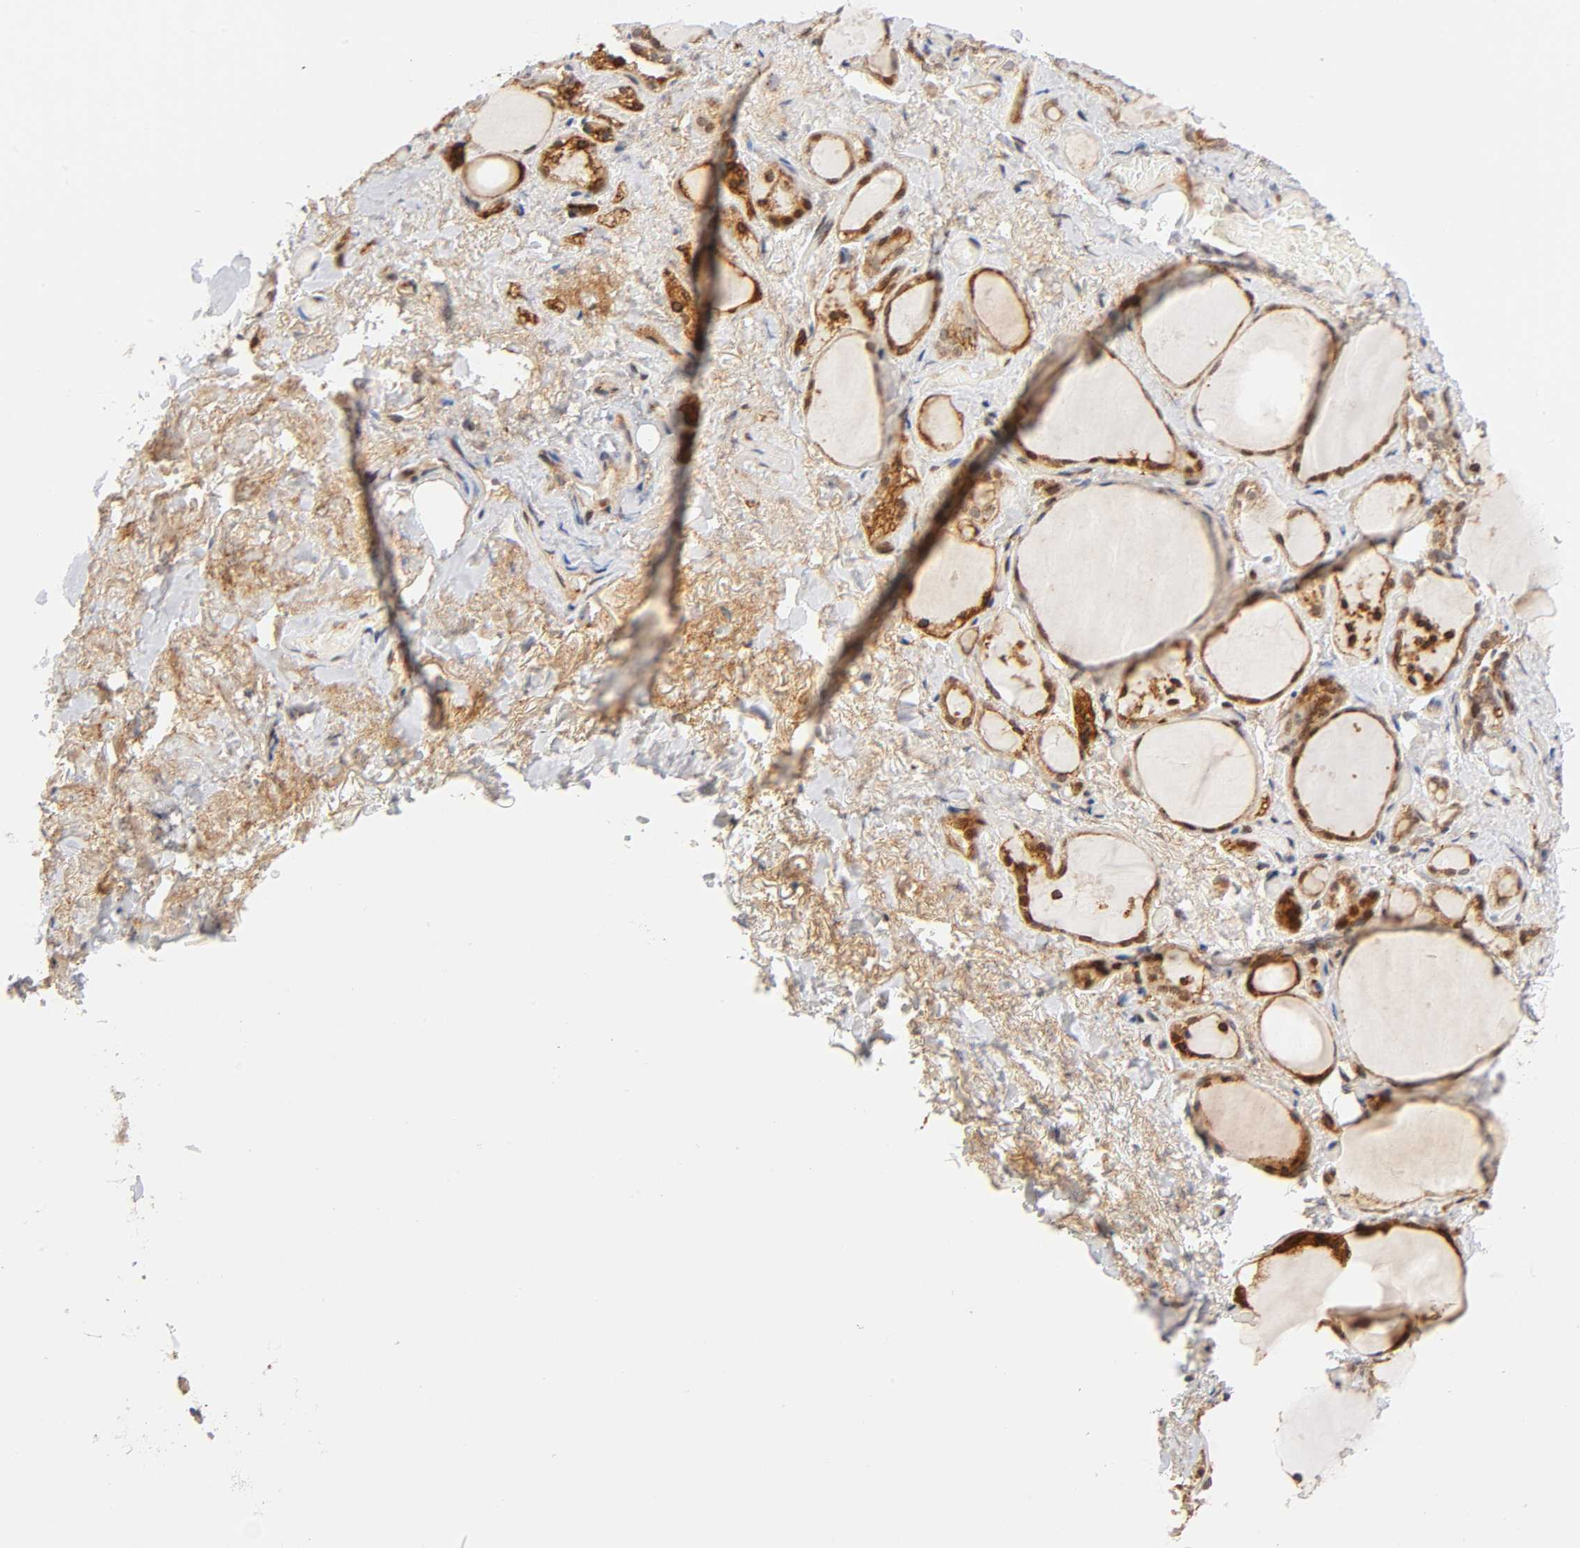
{"staining": {"intensity": "strong", "quantity": ">75%", "location": "cytoplasmic/membranous,nuclear"}, "tissue": "thyroid gland", "cell_type": "Glandular cells", "image_type": "normal", "snomed": [{"axis": "morphology", "description": "Normal tissue, NOS"}, {"axis": "topography", "description": "Thyroid gland"}], "caption": "Immunohistochemical staining of normal human thyroid gland shows >75% levels of strong cytoplasmic/membranous,nuclear protein staining in about >75% of glandular cells.", "gene": "ANXA7", "patient": {"sex": "female", "age": 75}}